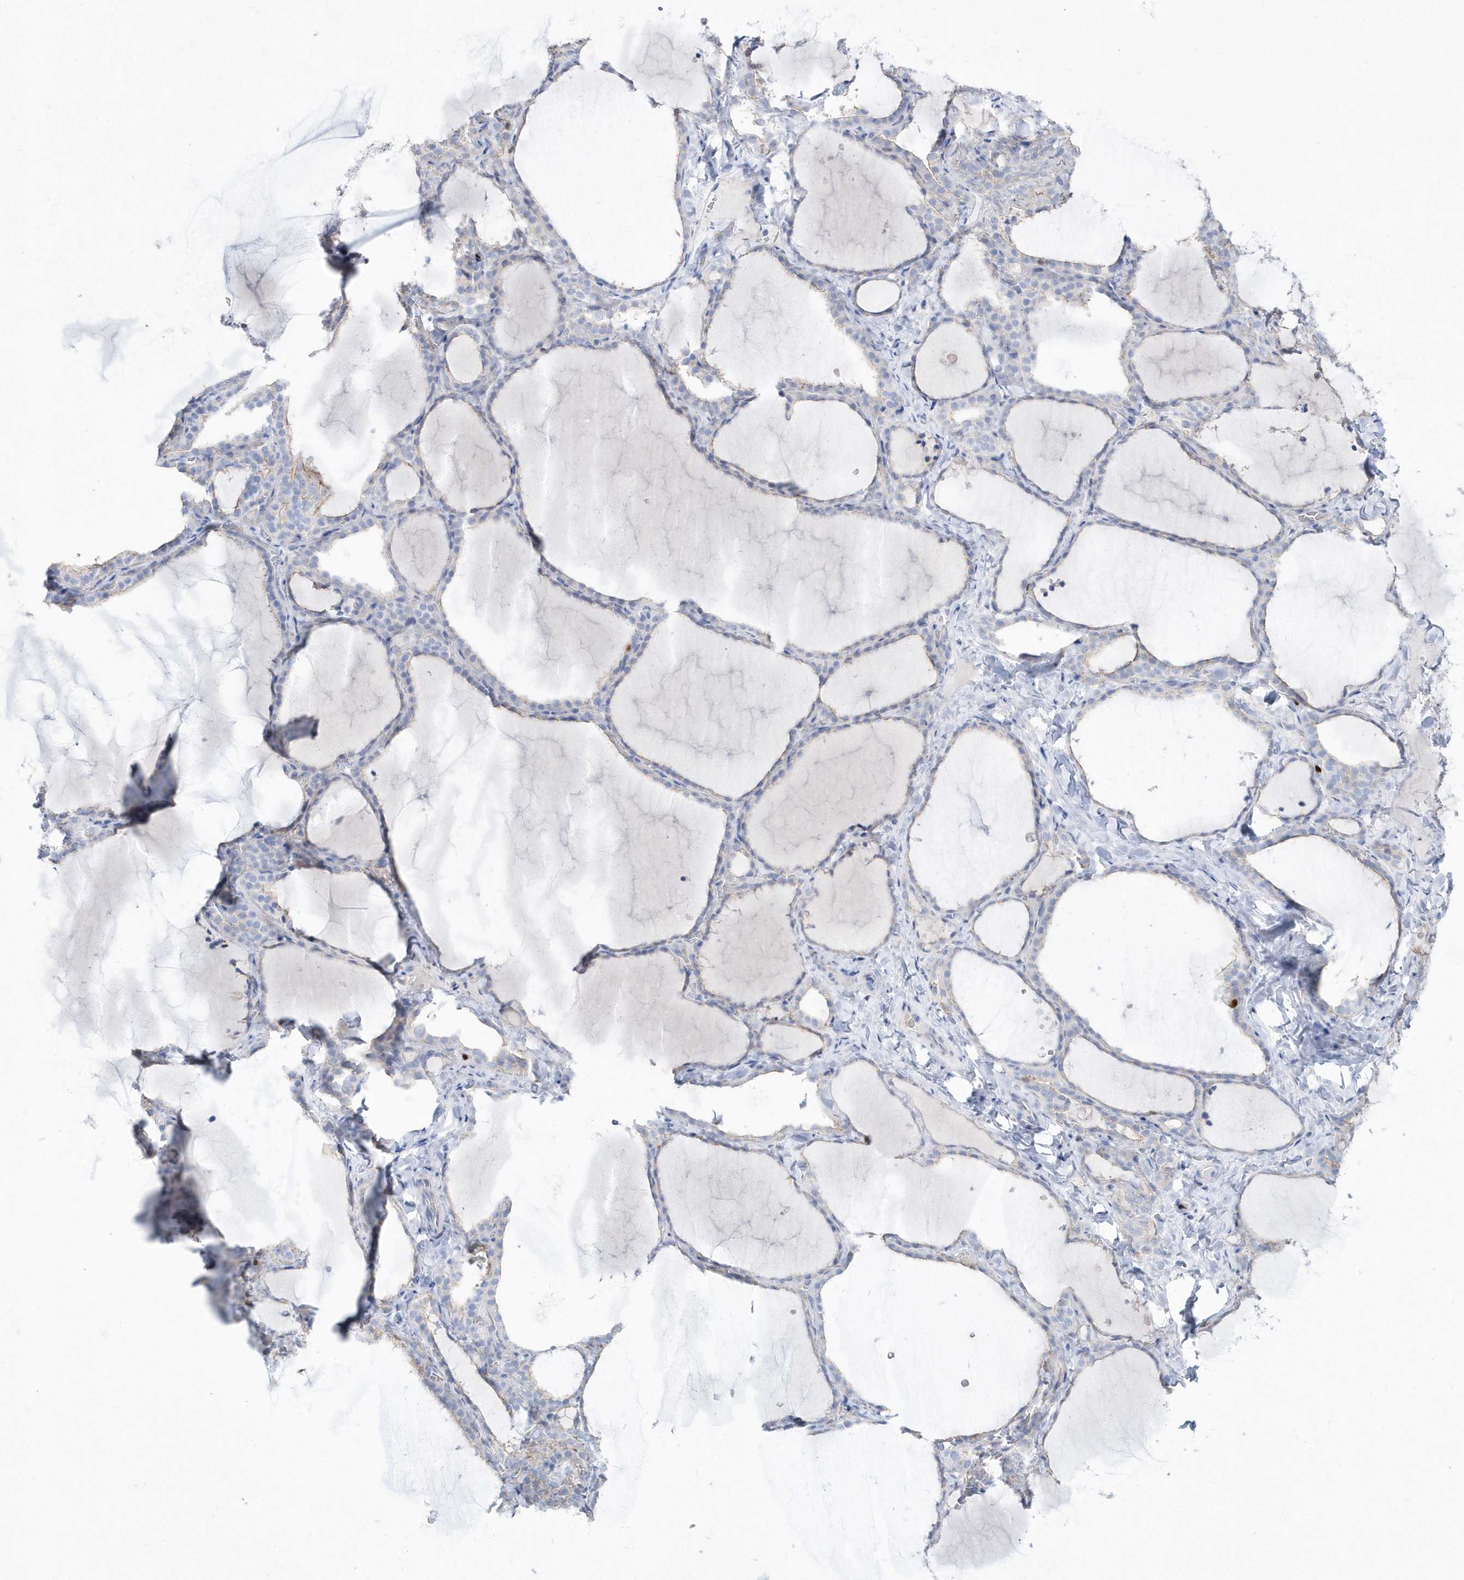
{"staining": {"intensity": "negative", "quantity": "none", "location": "none"}, "tissue": "thyroid gland", "cell_type": "Glandular cells", "image_type": "normal", "snomed": [{"axis": "morphology", "description": "Normal tissue, NOS"}, {"axis": "topography", "description": "Thyroid gland"}], "caption": "Glandular cells are negative for brown protein staining in unremarkable thyroid gland. Brightfield microscopy of IHC stained with DAB (brown) and hematoxylin (blue), captured at high magnification.", "gene": "TMCO6", "patient": {"sex": "female", "age": 22}}